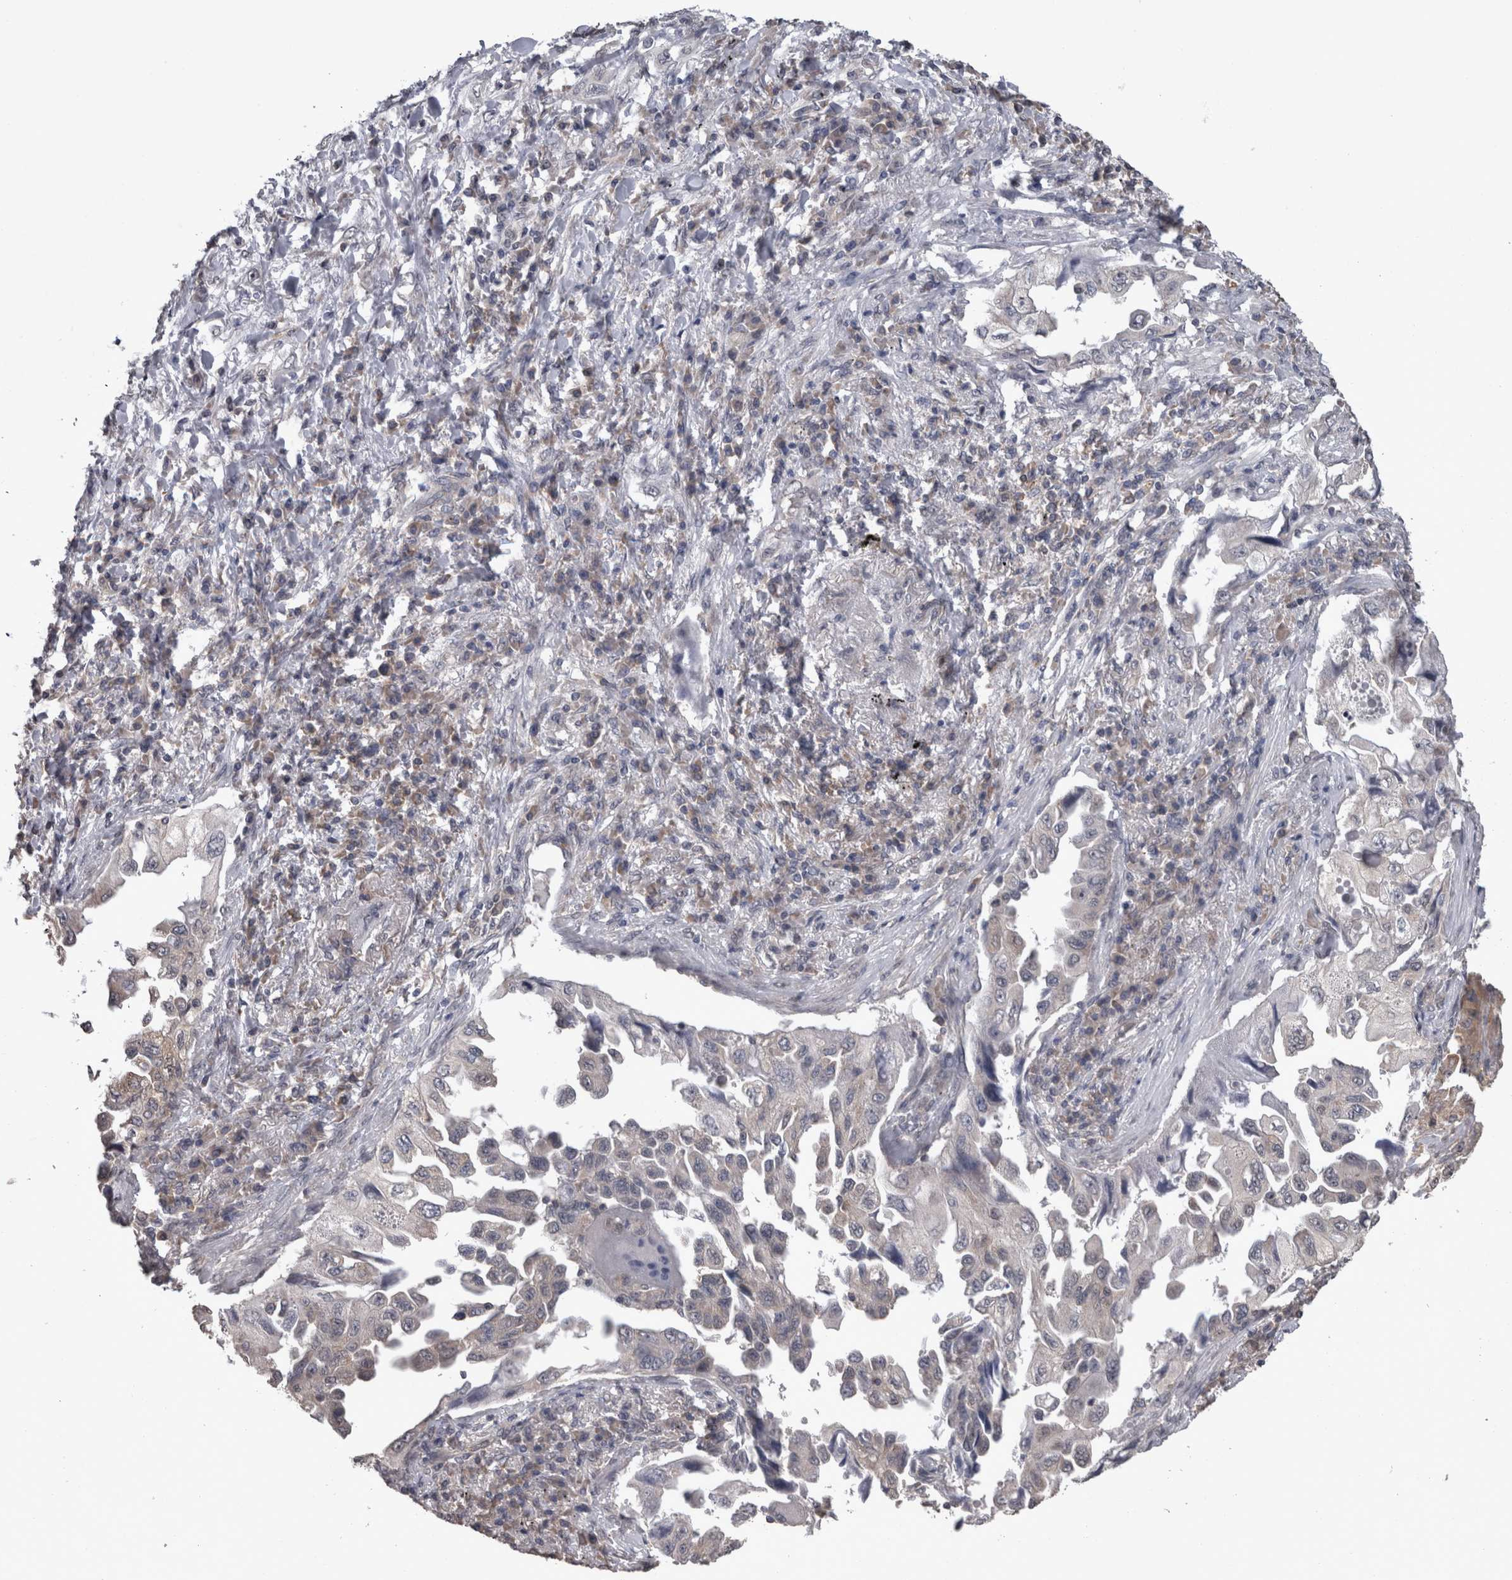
{"staining": {"intensity": "negative", "quantity": "none", "location": "none"}, "tissue": "lung cancer", "cell_type": "Tumor cells", "image_type": "cancer", "snomed": [{"axis": "morphology", "description": "Adenocarcinoma, NOS"}, {"axis": "topography", "description": "Lung"}], "caption": "Tumor cells show no significant positivity in lung adenocarcinoma. (Brightfield microscopy of DAB (3,3'-diaminobenzidine) immunohistochemistry (IHC) at high magnification).", "gene": "DDX6", "patient": {"sex": "female", "age": 51}}